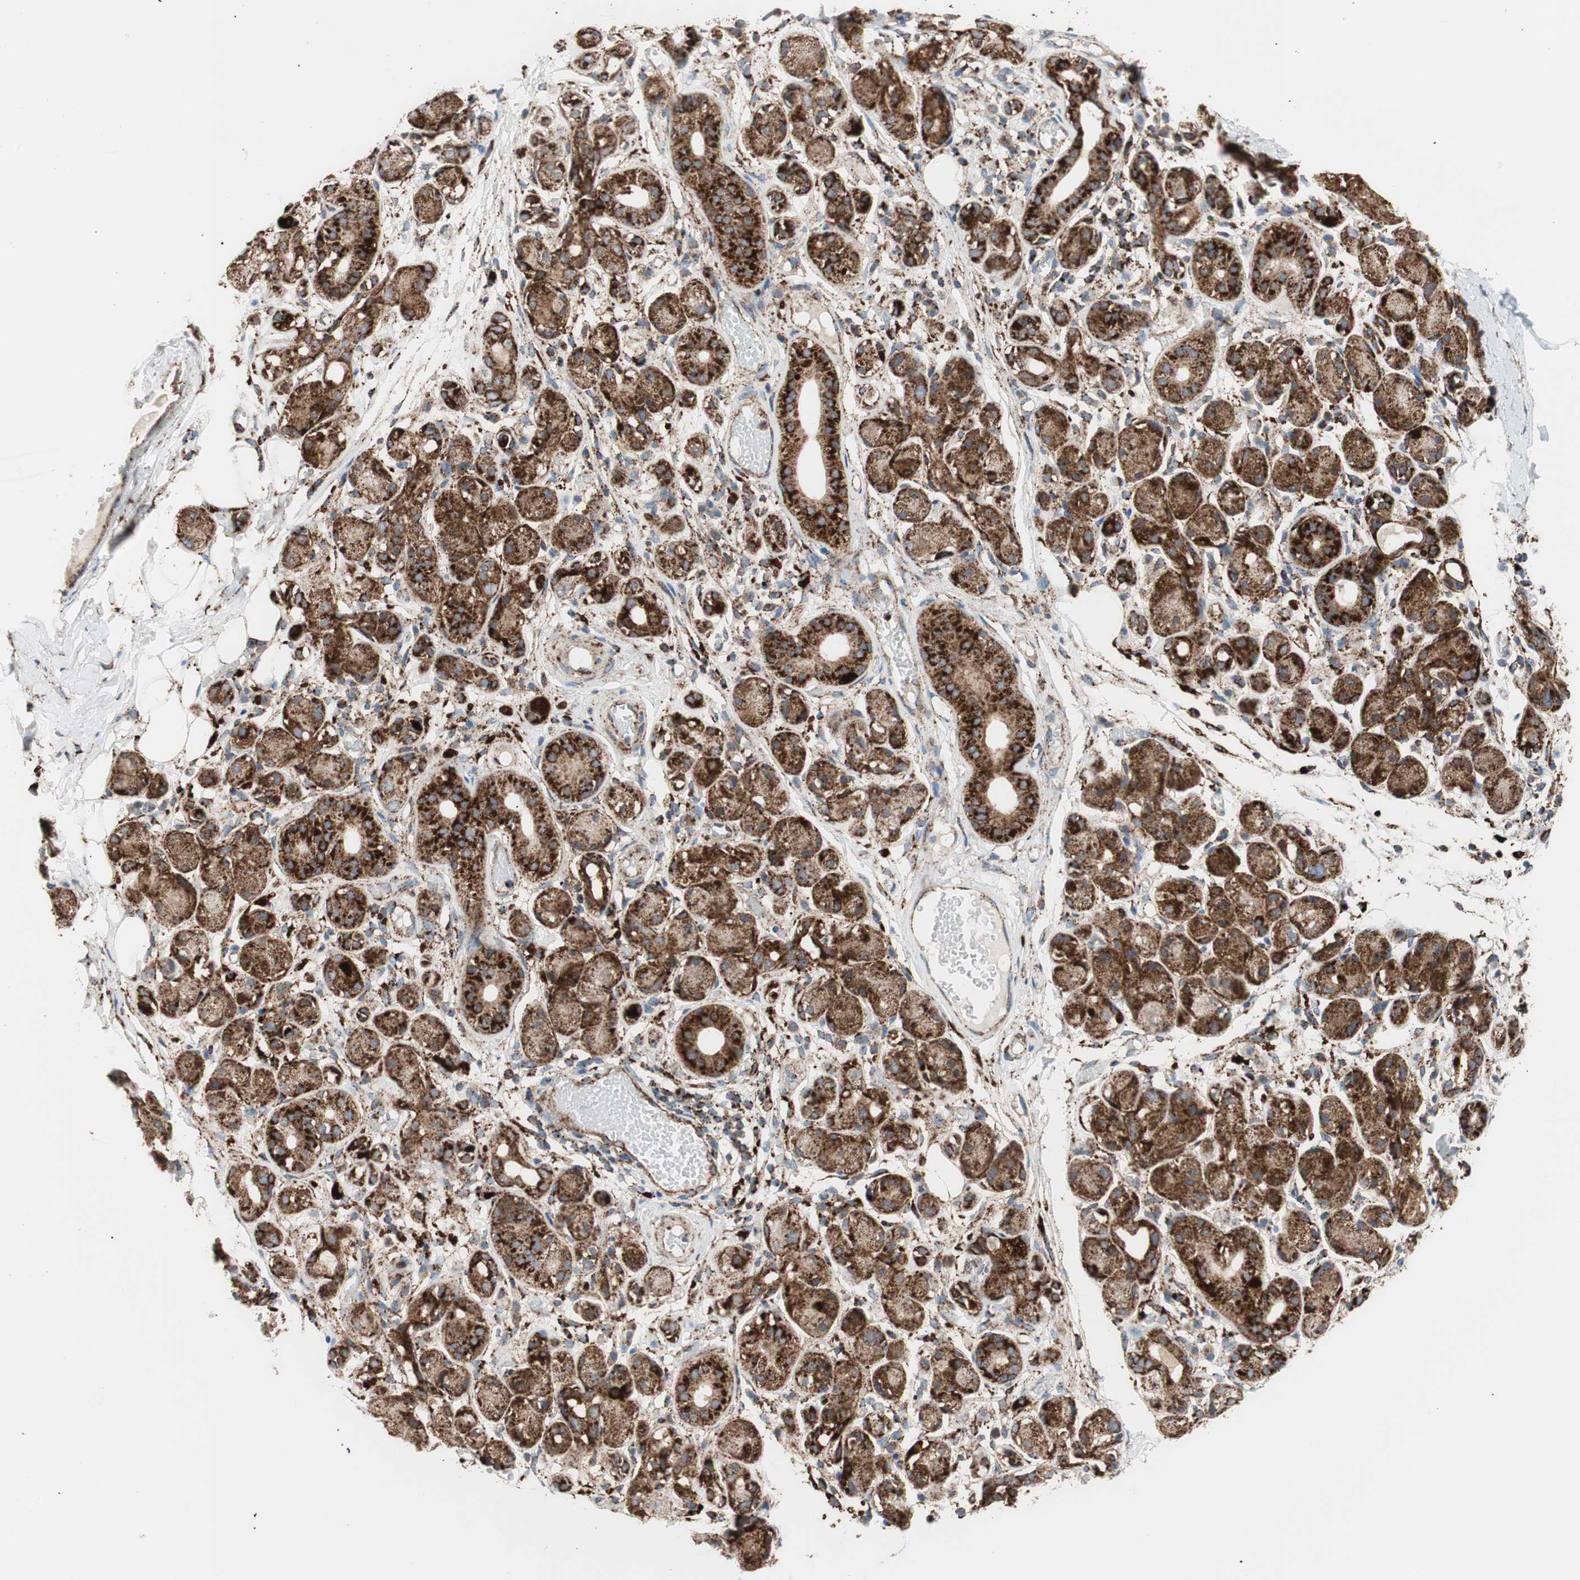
{"staining": {"intensity": "strong", "quantity": ">75%", "location": "cytoplasmic/membranous"}, "tissue": "adipose tissue", "cell_type": "Adipocytes", "image_type": "normal", "snomed": [{"axis": "morphology", "description": "Normal tissue, NOS"}, {"axis": "morphology", "description": "Inflammation, NOS"}, {"axis": "topography", "description": "Vascular tissue"}, {"axis": "topography", "description": "Salivary gland"}], "caption": "A high-resolution histopathology image shows IHC staining of benign adipose tissue, which reveals strong cytoplasmic/membranous staining in approximately >75% of adipocytes.", "gene": "LAMP1", "patient": {"sex": "female", "age": 75}}